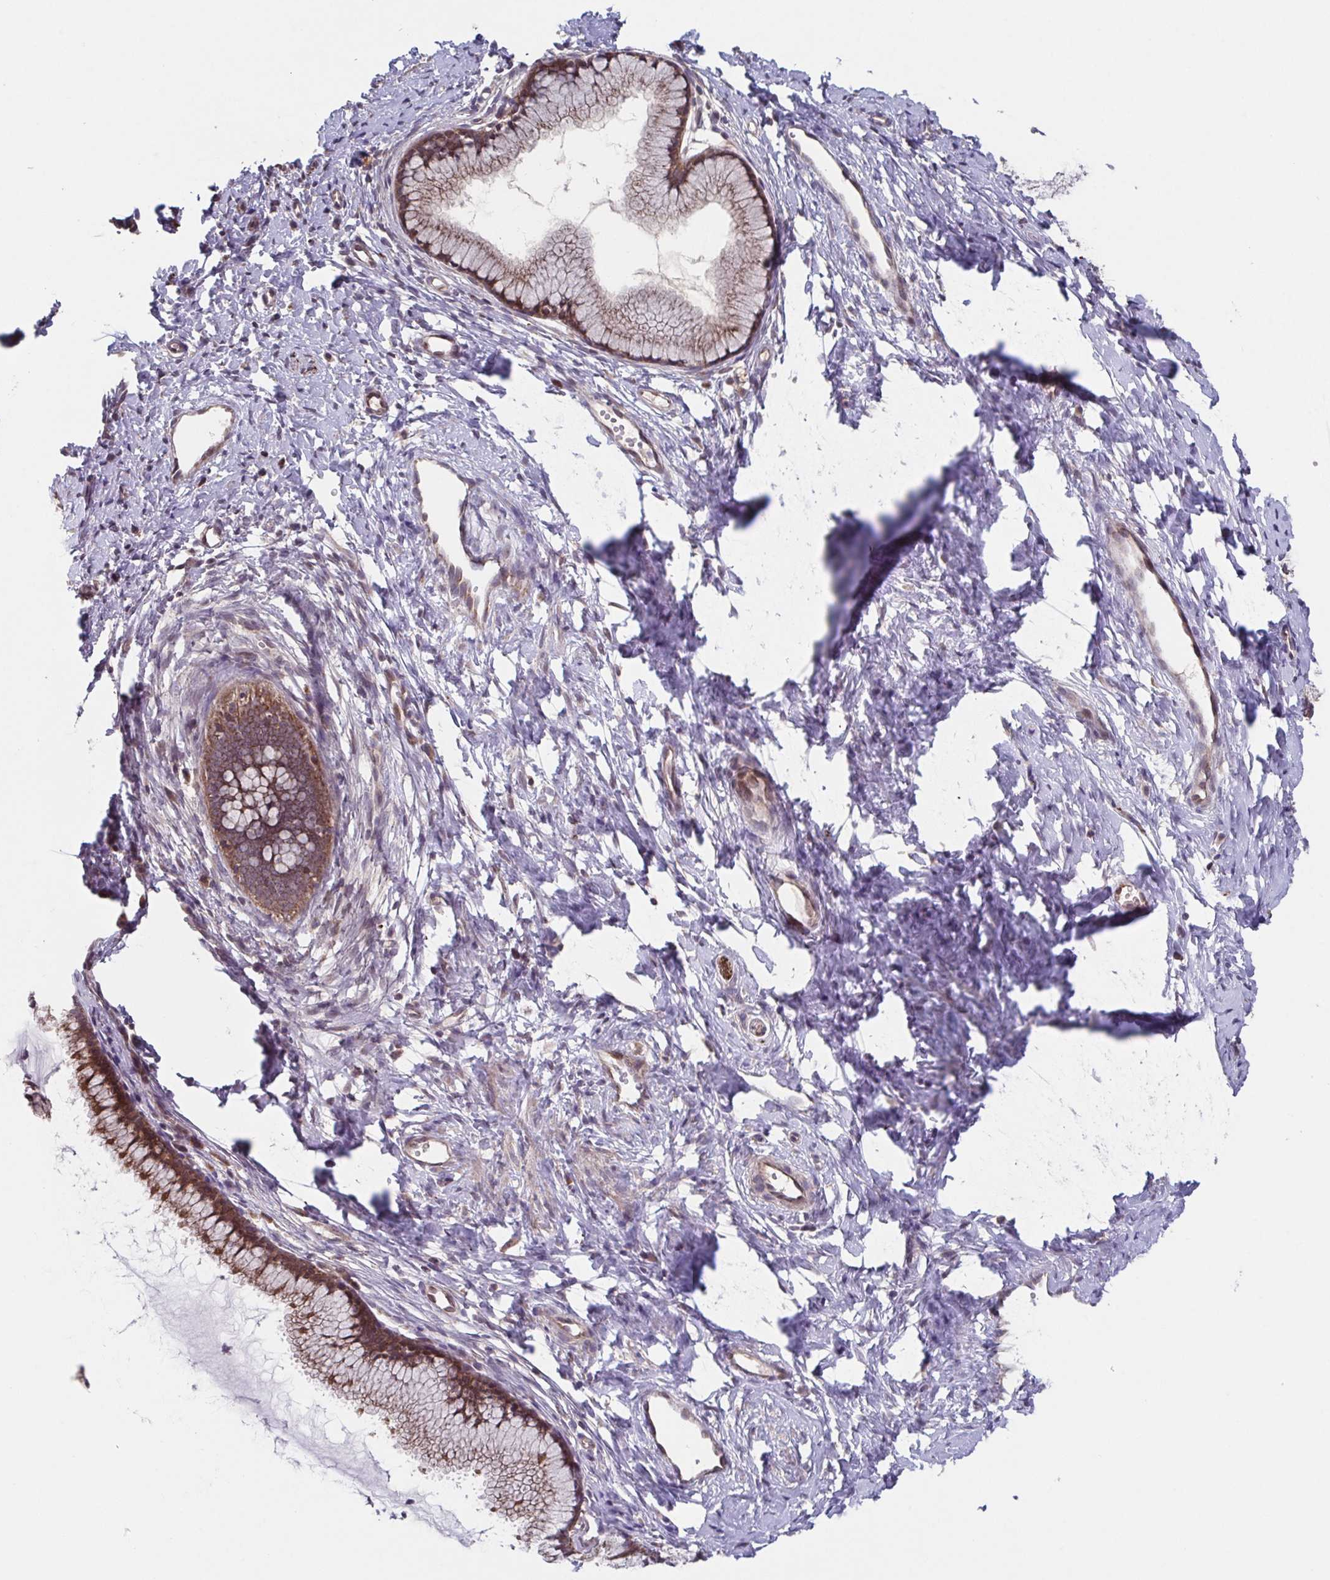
{"staining": {"intensity": "moderate", "quantity": ">75%", "location": "cytoplasmic/membranous"}, "tissue": "cervix", "cell_type": "Glandular cells", "image_type": "normal", "snomed": [{"axis": "morphology", "description": "Normal tissue, NOS"}, {"axis": "topography", "description": "Cervix"}], "caption": "Immunohistochemistry of benign cervix demonstrates medium levels of moderate cytoplasmic/membranous positivity in about >75% of glandular cells.", "gene": "TTC19", "patient": {"sex": "female", "age": 40}}